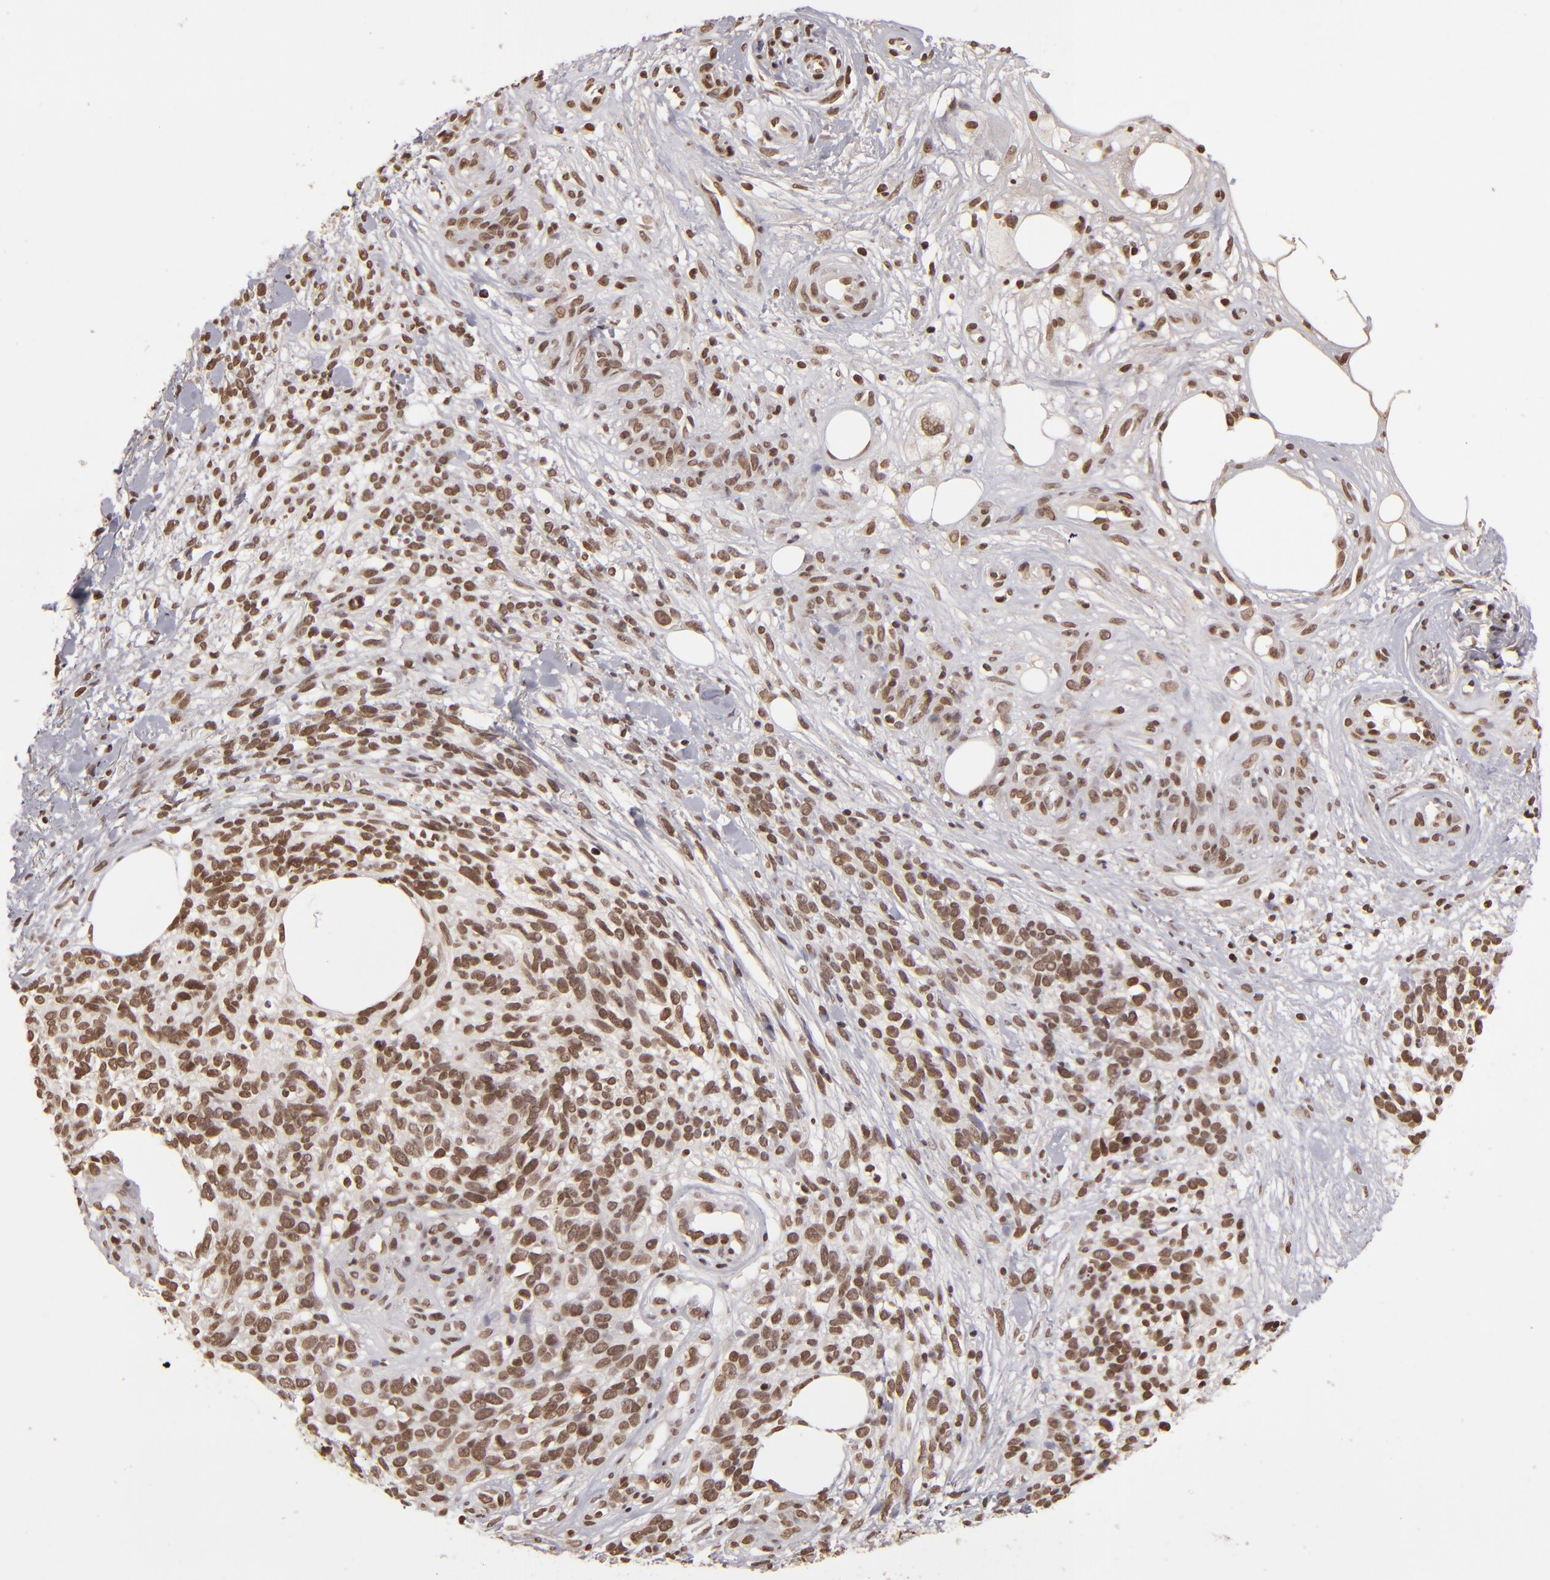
{"staining": {"intensity": "strong", "quantity": ">75%", "location": "nuclear"}, "tissue": "melanoma", "cell_type": "Tumor cells", "image_type": "cancer", "snomed": [{"axis": "morphology", "description": "Malignant melanoma, NOS"}, {"axis": "topography", "description": "Skin"}], "caption": "Human melanoma stained with a brown dye exhibits strong nuclear positive positivity in approximately >75% of tumor cells.", "gene": "CUL3", "patient": {"sex": "female", "age": 85}}